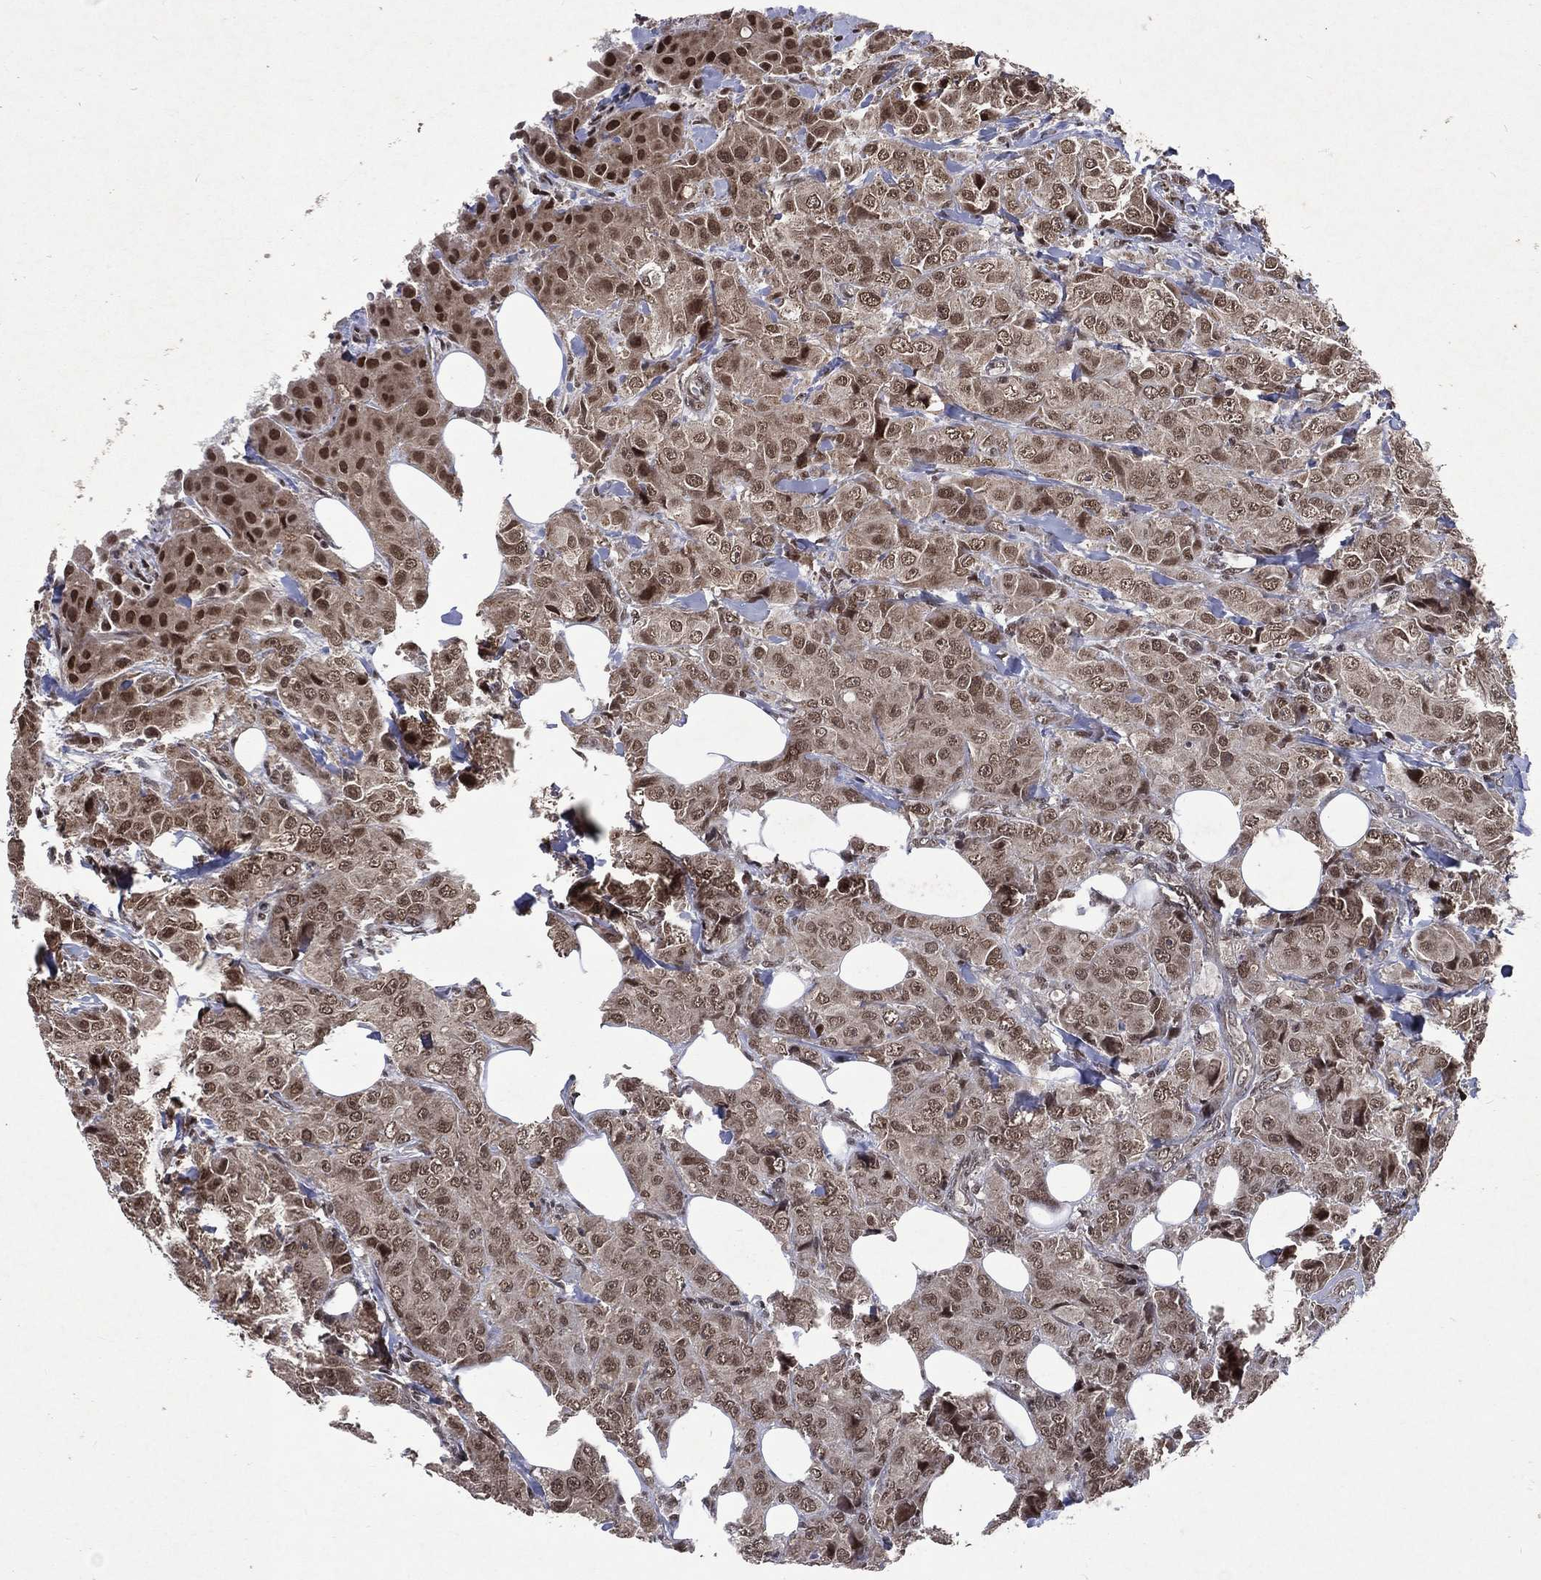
{"staining": {"intensity": "moderate", "quantity": ">75%", "location": "cytoplasmic/membranous,nuclear"}, "tissue": "breast cancer", "cell_type": "Tumor cells", "image_type": "cancer", "snomed": [{"axis": "morphology", "description": "Duct carcinoma"}, {"axis": "topography", "description": "Breast"}], "caption": "Immunohistochemical staining of breast cancer reveals moderate cytoplasmic/membranous and nuclear protein expression in approximately >75% of tumor cells.", "gene": "DMAP1", "patient": {"sex": "female", "age": 43}}